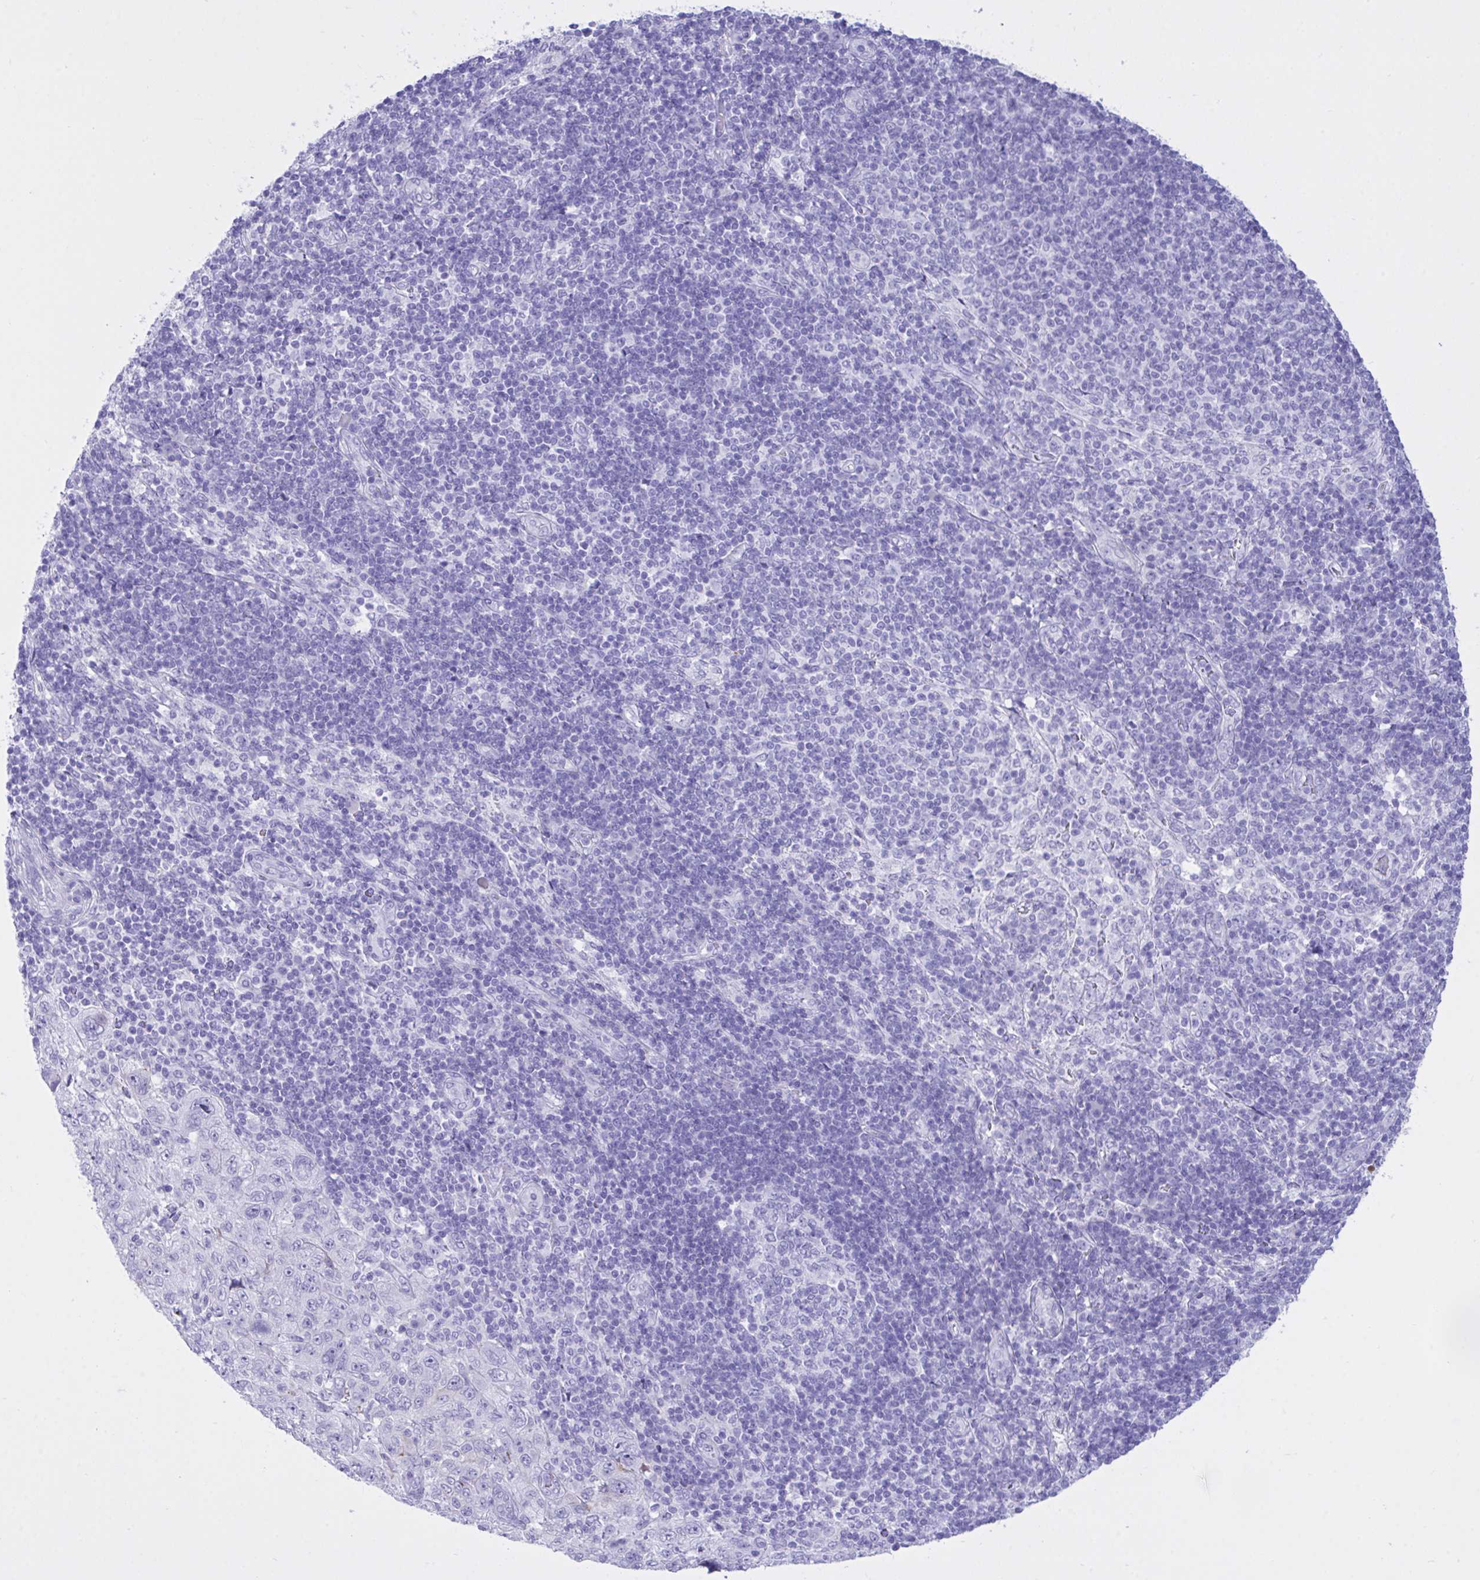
{"staining": {"intensity": "negative", "quantity": "none", "location": "none"}, "tissue": "pancreatic cancer", "cell_type": "Tumor cells", "image_type": "cancer", "snomed": [{"axis": "morphology", "description": "Adenocarcinoma, NOS"}, {"axis": "topography", "description": "Pancreas"}], "caption": "Immunohistochemical staining of pancreatic adenocarcinoma shows no significant positivity in tumor cells. Brightfield microscopy of IHC stained with DAB (3,3'-diaminobenzidine) (brown) and hematoxylin (blue), captured at high magnification.", "gene": "BEX5", "patient": {"sex": "male", "age": 68}}